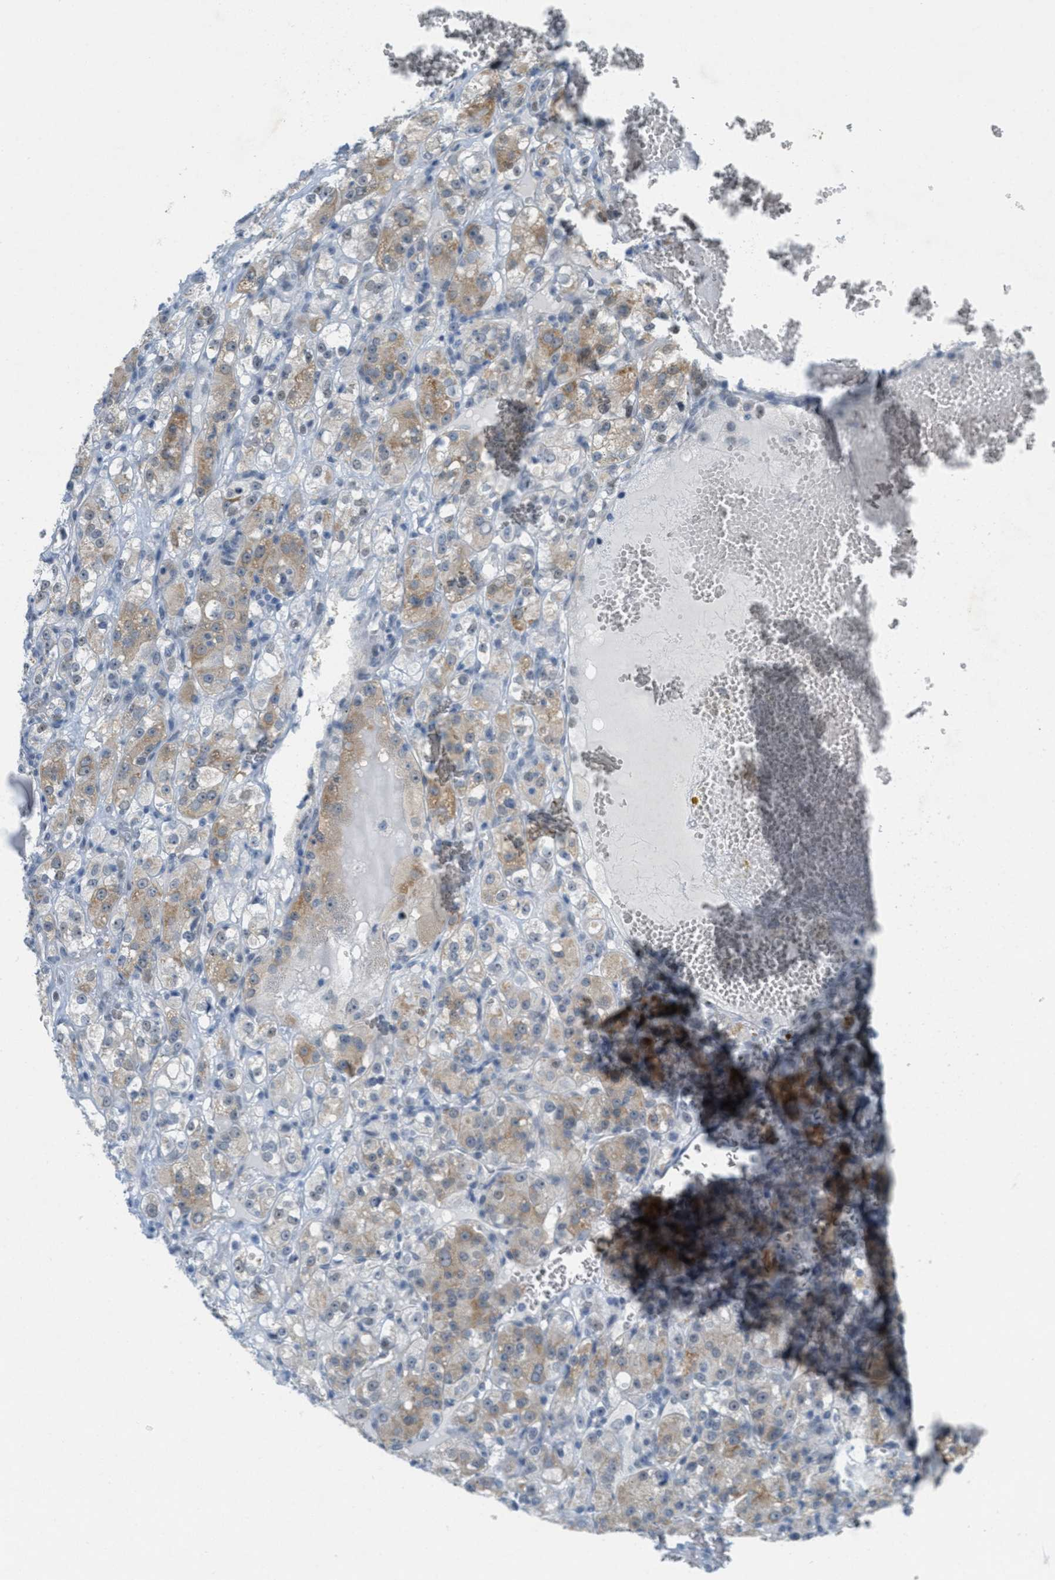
{"staining": {"intensity": "weak", "quantity": "25%-75%", "location": "cytoplasmic/membranous"}, "tissue": "renal cancer", "cell_type": "Tumor cells", "image_type": "cancer", "snomed": [{"axis": "morphology", "description": "Normal tissue, NOS"}, {"axis": "morphology", "description": "Adenocarcinoma, NOS"}, {"axis": "topography", "description": "Kidney"}], "caption": "The photomicrograph demonstrates a brown stain indicating the presence of a protein in the cytoplasmic/membranous of tumor cells in adenocarcinoma (renal).", "gene": "HS3ST2", "patient": {"sex": "male", "age": 61}}